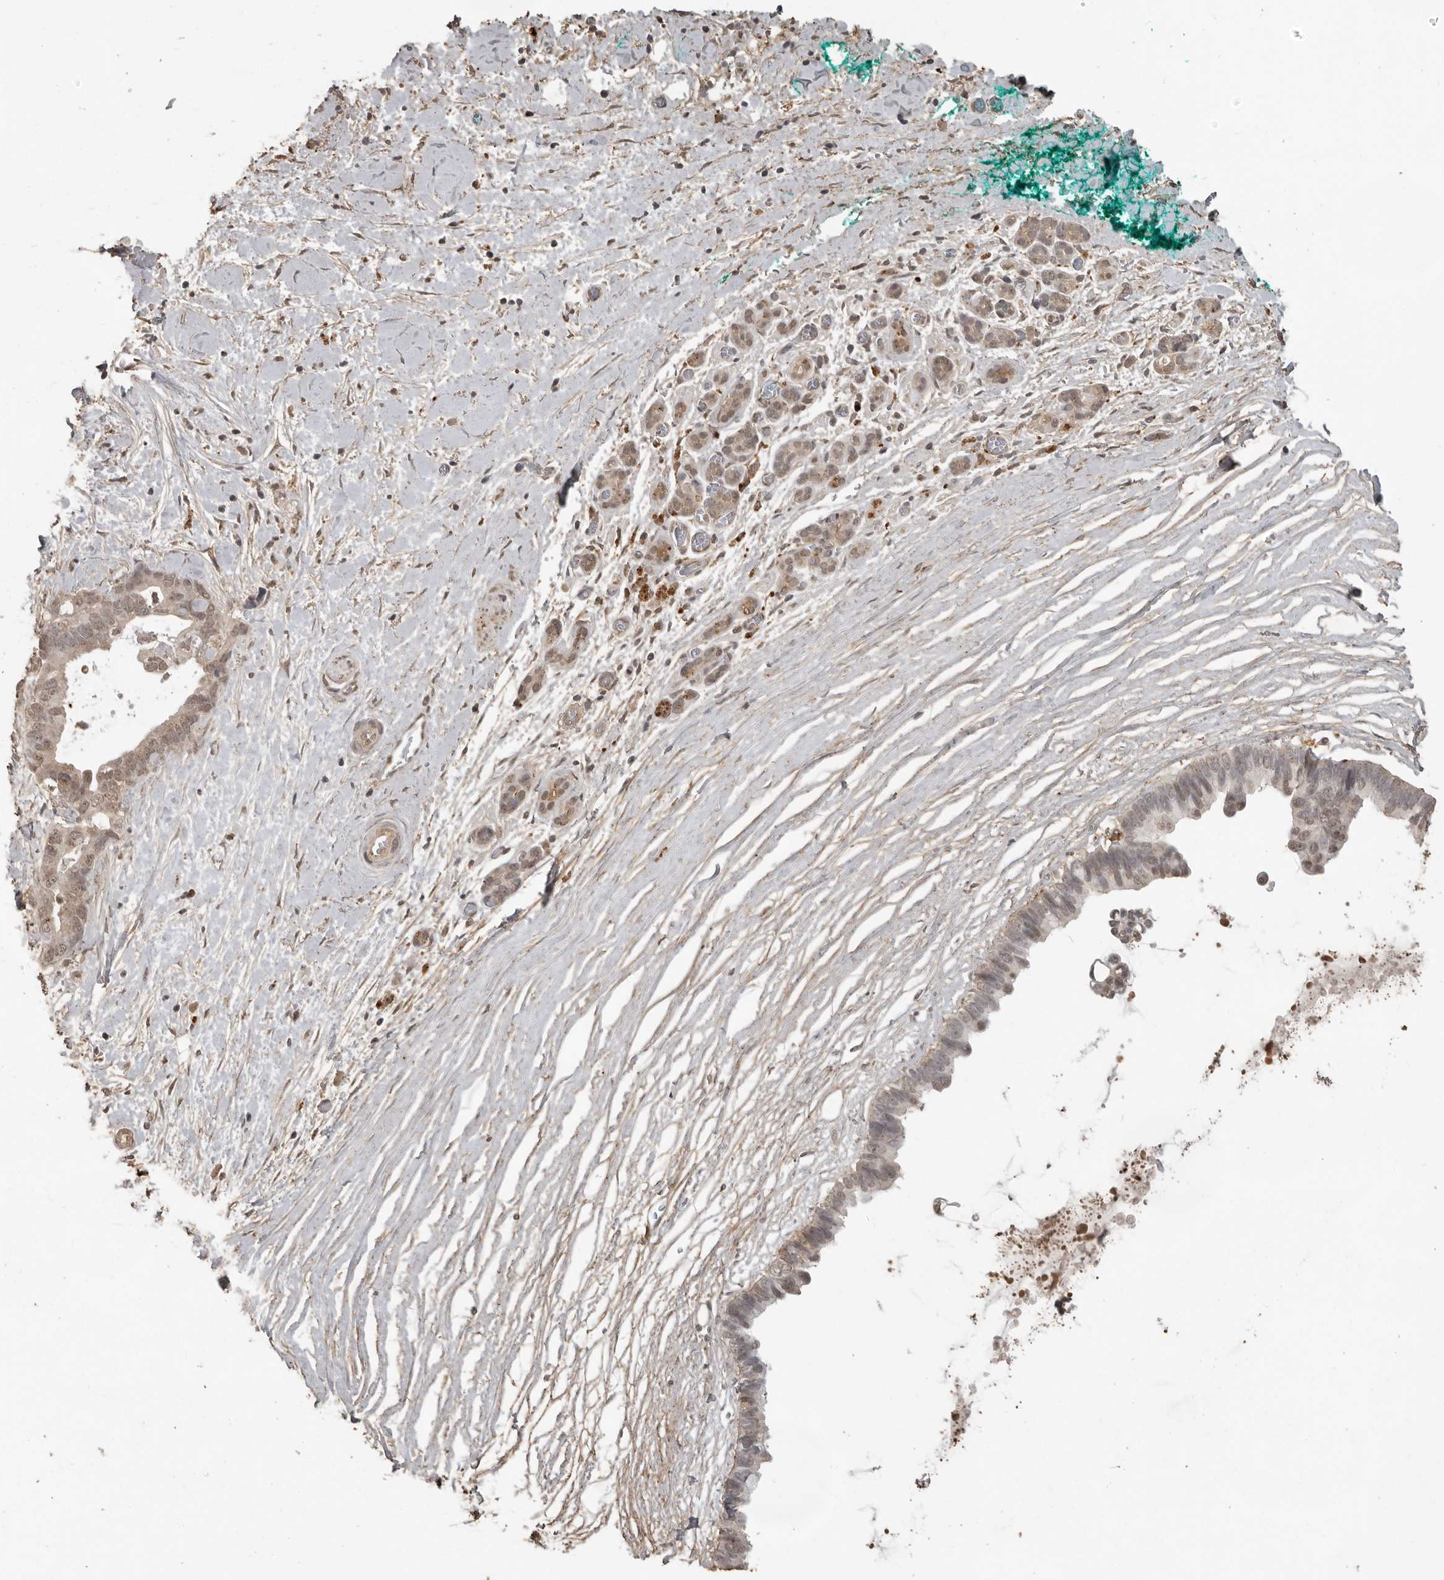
{"staining": {"intensity": "weak", "quantity": ">75%", "location": "cytoplasmic/membranous,nuclear"}, "tissue": "pancreatic cancer", "cell_type": "Tumor cells", "image_type": "cancer", "snomed": [{"axis": "morphology", "description": "Adenocarcinoma, NOS"}, {"axis": "topography", "description": "Pancreas"}], "caption": "Immunohistochemical staining of adenocarcinoma (pancreatic) displays low levels of weak cytoplasmic/membranous and nuclear protein staining in approximately >75% of tumor cells.", "gene": "CTF1", "patient": {"sex": "female", "age": 72}}